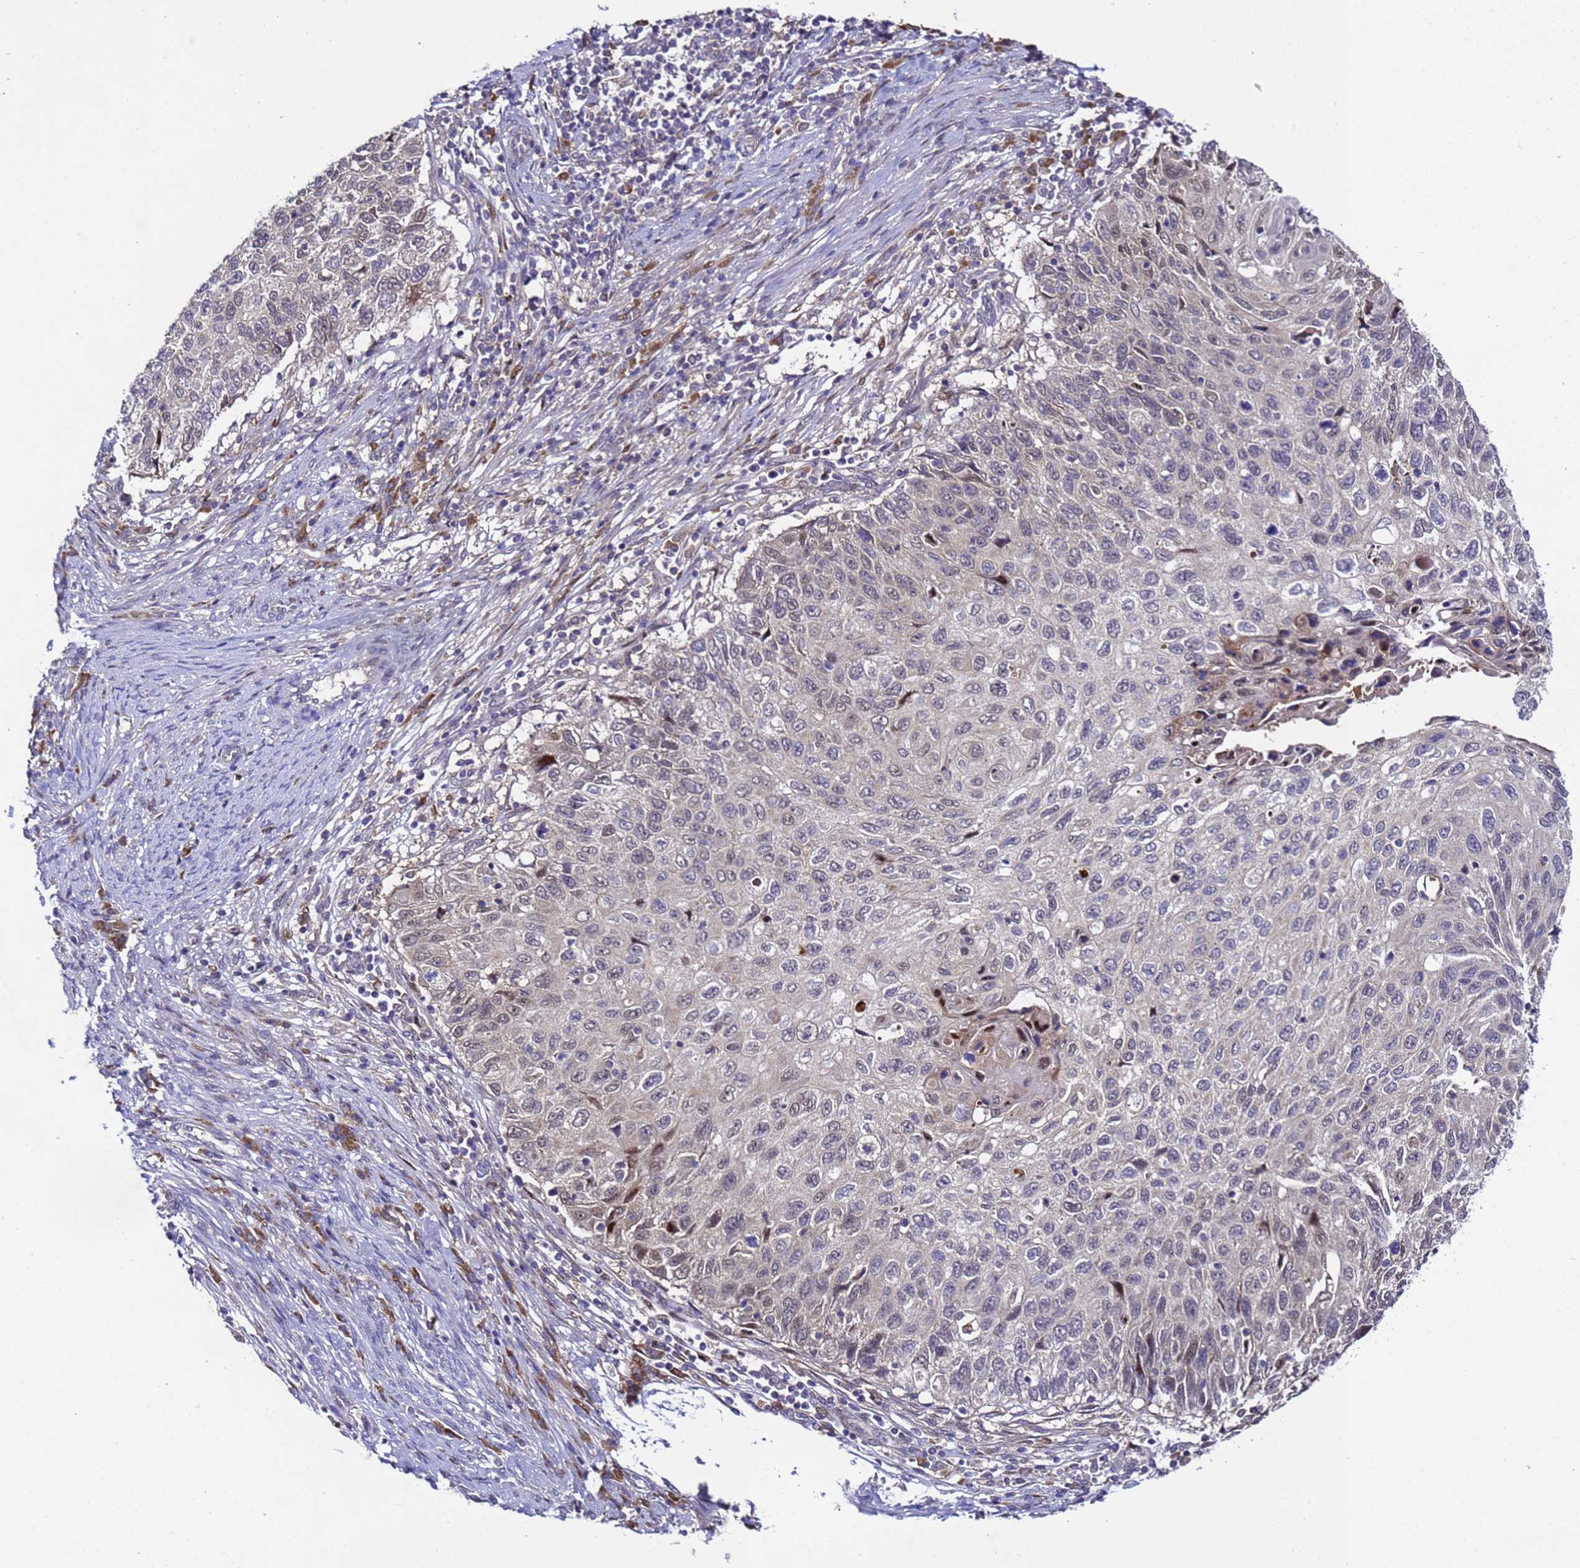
{"staining": {"intensity": "negative", "quantity": "none", "location": "none"}, "tissue": "cervical cancer", "cell_type": "Tumor cells", "image_type": "cancer", "snomed": [{"axis": "morphology", "description": "Squamous cell carcinoma, NOS"}, {"axis": "topography", "description": "Cervix"}], "caption": "IHC histopathology image of neoplastic tissue: human cervical squamous cell carcinoma stained with DAB displays no significant protein staining in tumor cells.", "gene": "ALG3", "patient": {"sex": "female", "age": 70}}